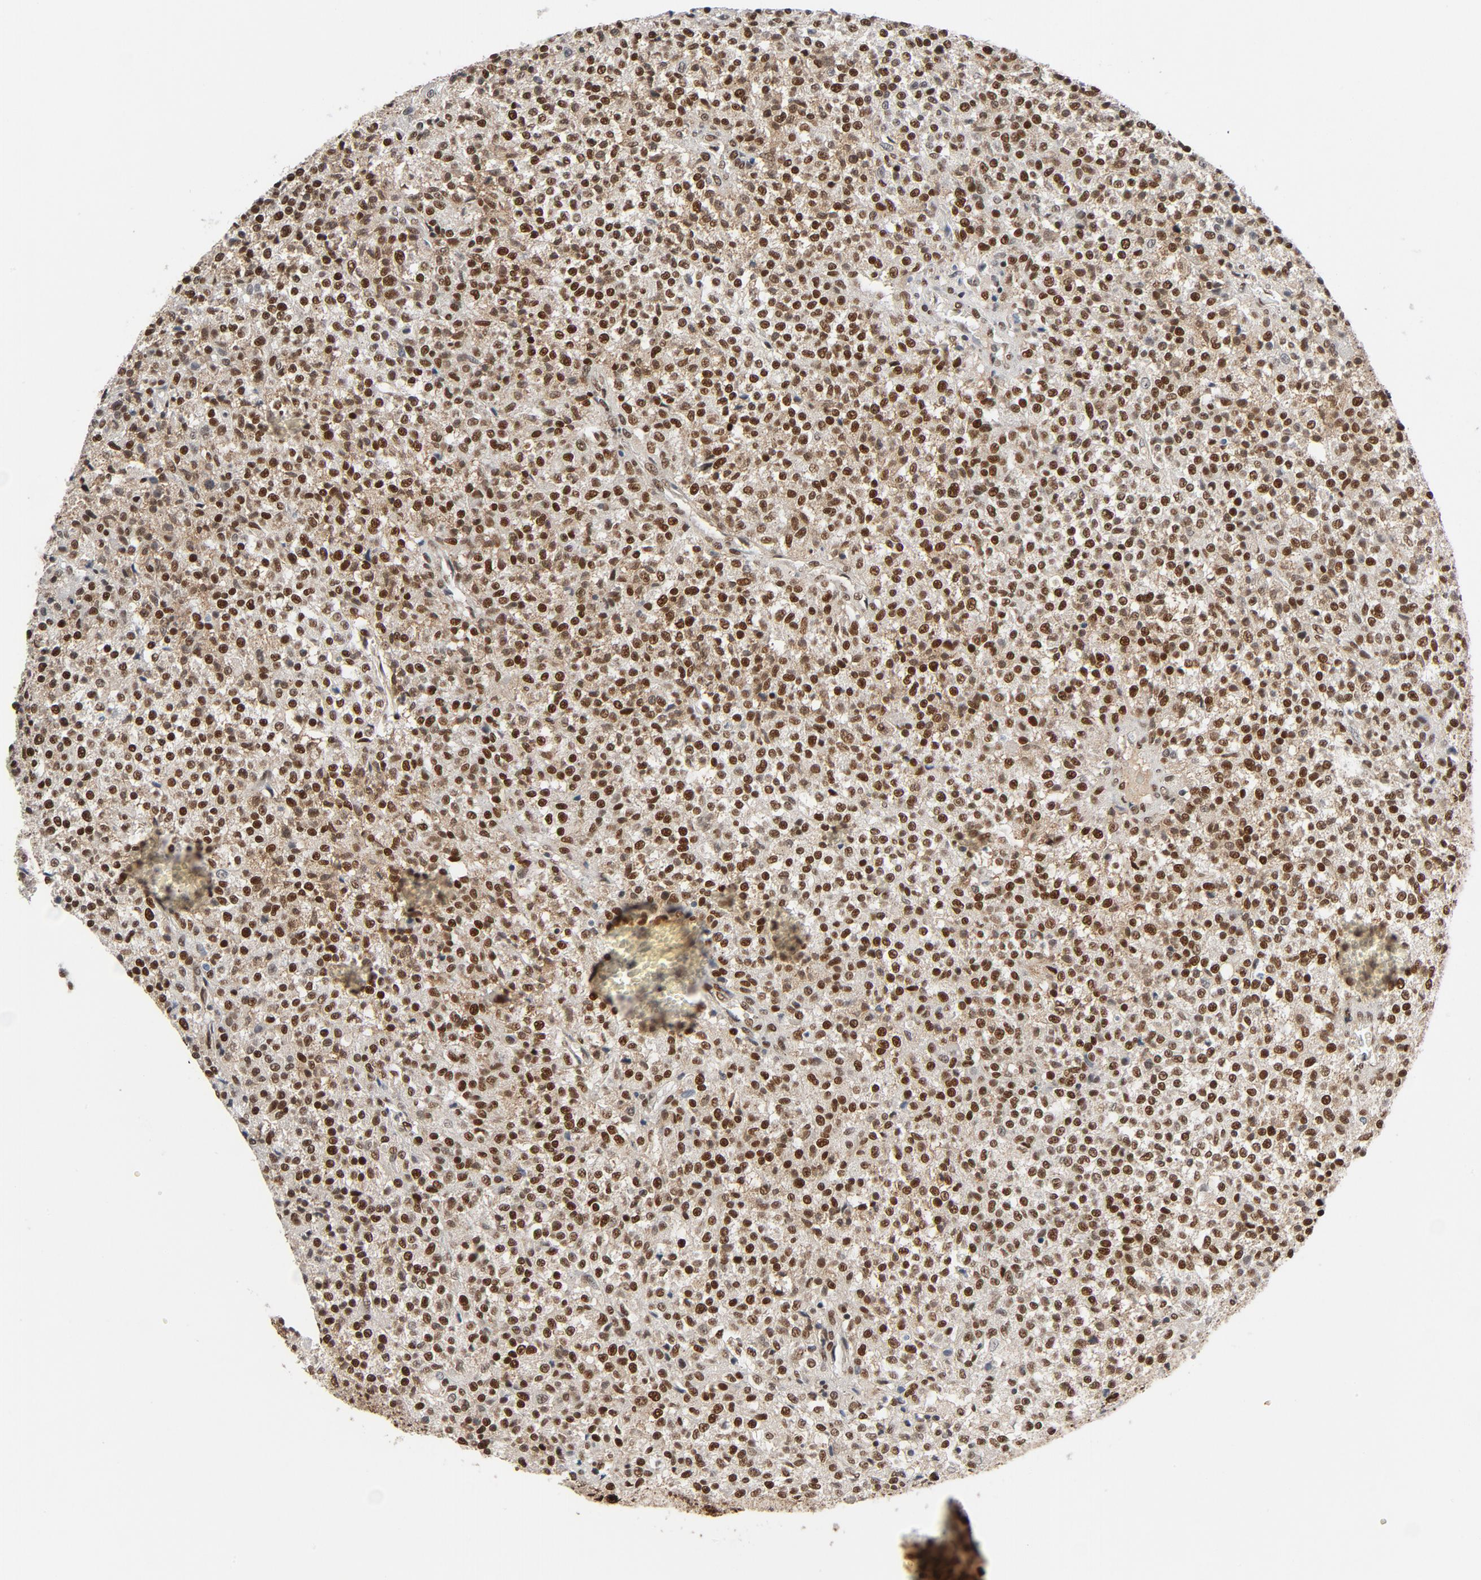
{"staining": {"intensity": "strong", "quantity": ">75%", "location": "nuclear"}, "tissue": "testis cancer", "cell_type": "Tumor cells", "image_type": "cancer", "snomed": [{"axis": "morphology", "description": "Seminoma, NOS"}, {"axis": "topography", "description": "Testis"}], "caption": "Testis seminoma stained with a brown dye shows strong nuclear positive positivity in about >75% of tumor cells.", "gene": "SMARCD1", "patient": {"sex": "male", "age": 59}}